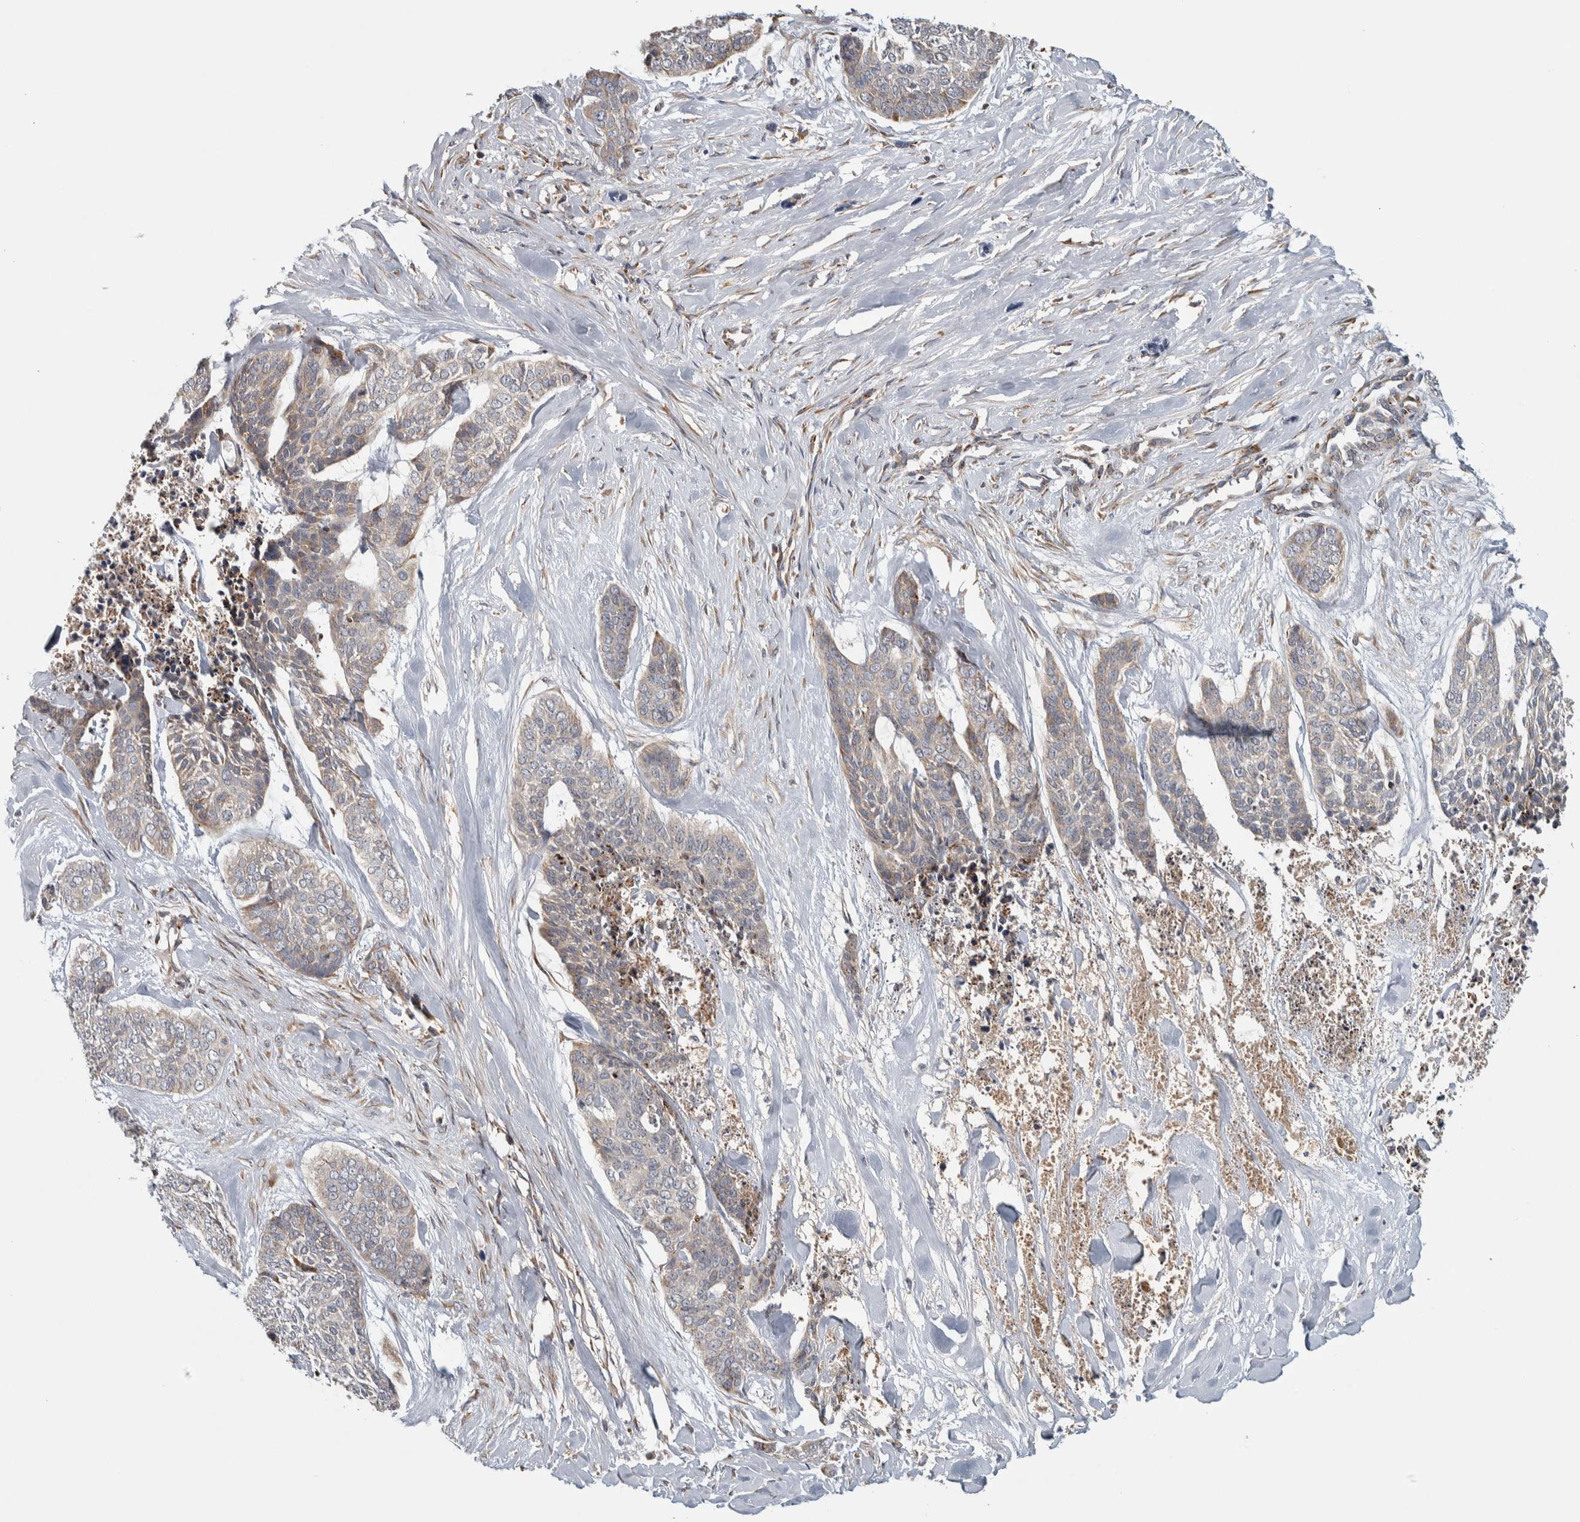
{"staining": {"intensity": "weak", "quantity": "25%-75%", "location": "cytoplasmic/membranous"}, "tissue": "skin cancer", "cell_type": "Tumor cells", "image_type": "cancer", "snomed": [{"axis": "morphology", "description": "Basal cell carcinoma"}, {"axis": "topography", "description": "Skin"}], "caption": "IHC image of neoplastic tissue: human skin basal cell carcinoma stained using immunohistochemistry reveals low levels of weak protein expression localized specifically in the cytoplasmic/membranous of tumor cells, appearing as a cytoplasmic/membranous brown color.", "gene": "ADPRM", "patient": {"sex": "female", "age": 64}}